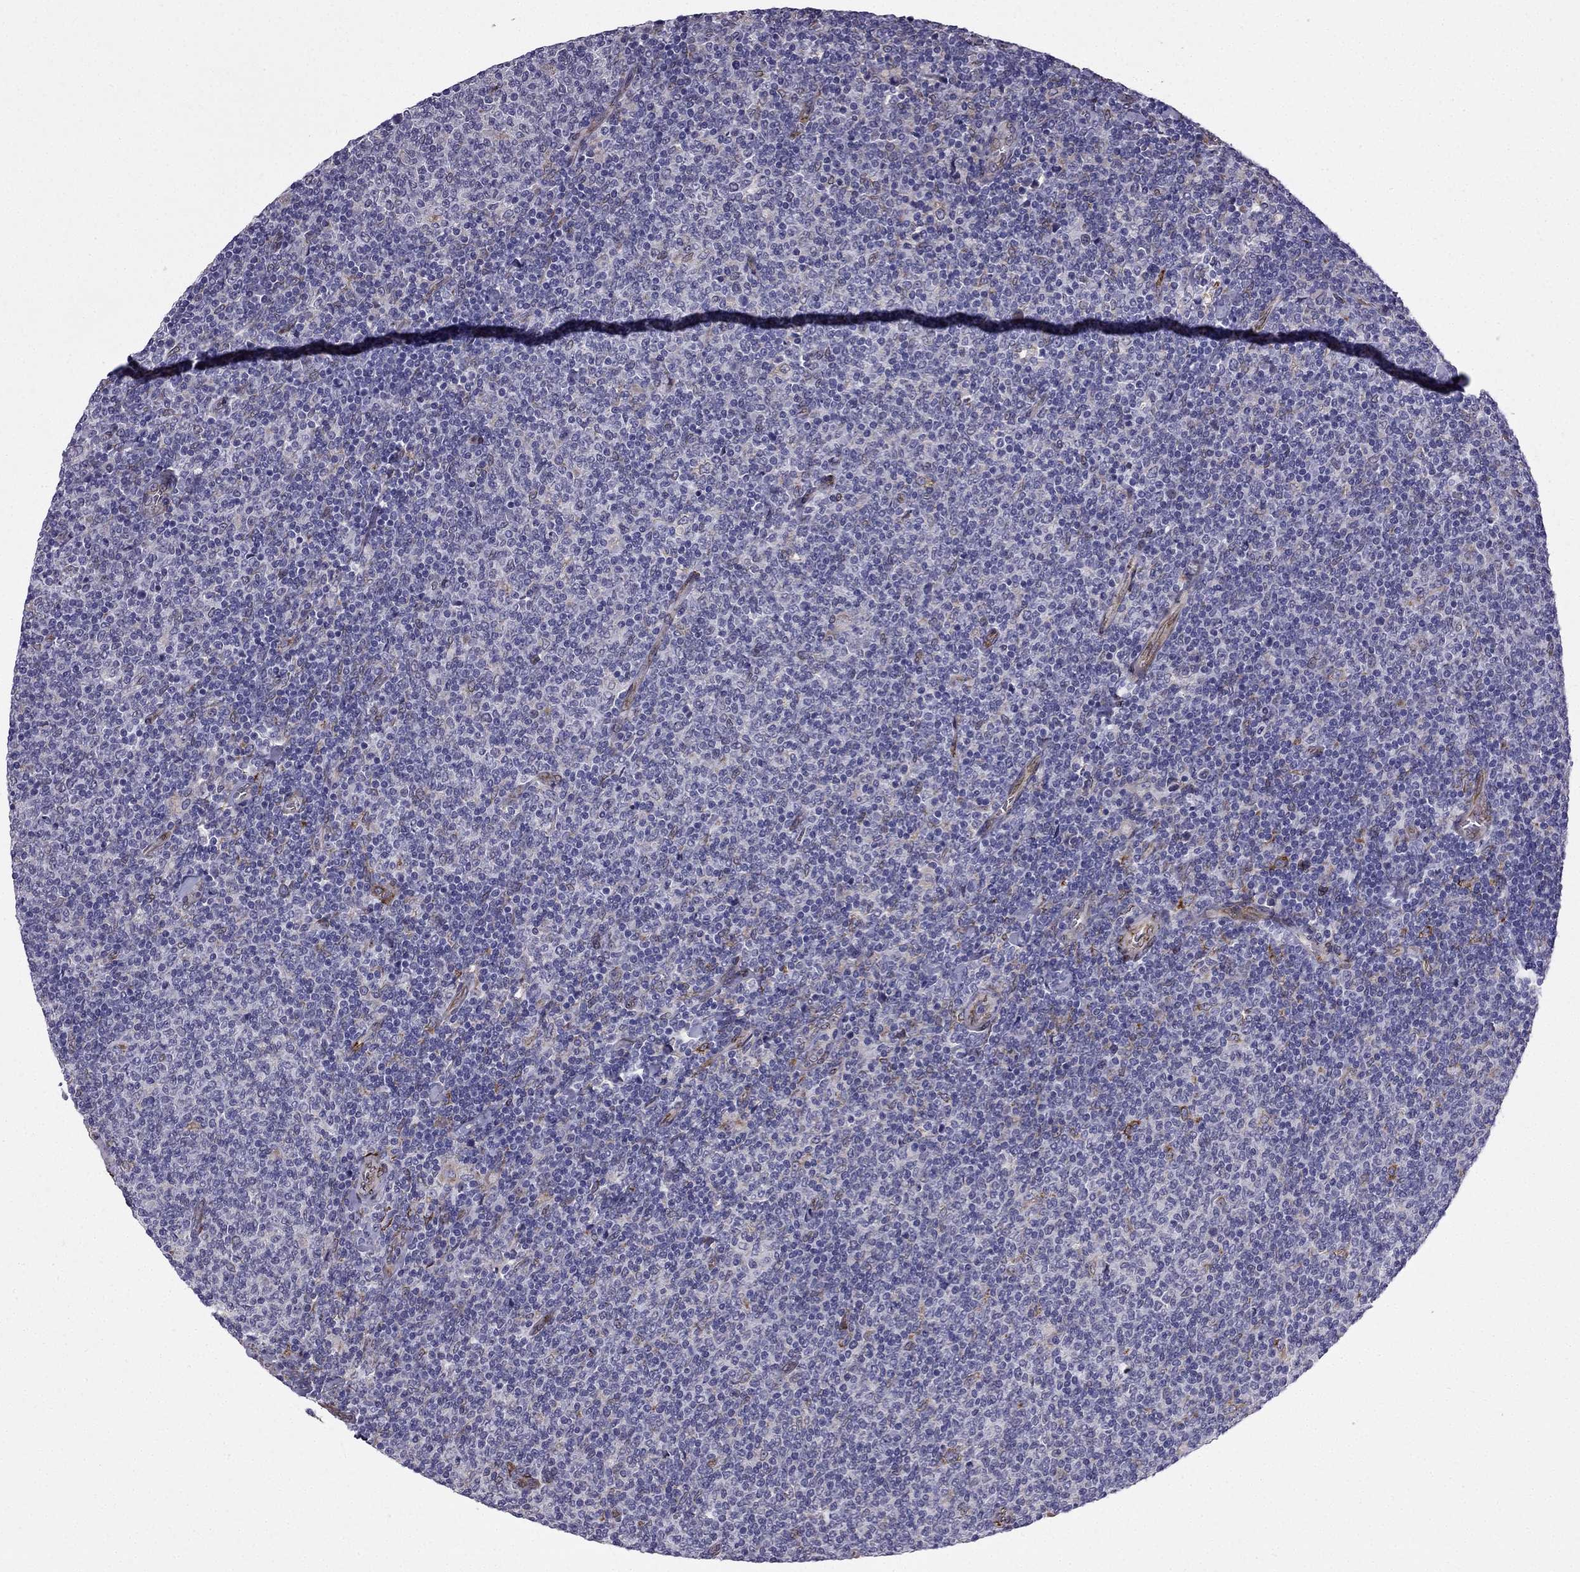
{"staining": {"intensity": "negative", "quantity": "none", "location": "none"}, "tissue": "lymphoma", "cell_type": "Tumor cells", "image_type": "cancer", "snomed": [{"axis": "morphology", "description": "Malignant lymphoma, non-Hodgkin's type, Low grade"}, {"axis": "topography", "description": "Lymph node"}], "caption": "DAB immunohistochemical staining of human lymphoma displays no significant expression in tumor cells.", "gene": "IKBIP", "patient": {"sex": "male", "age": 52}}